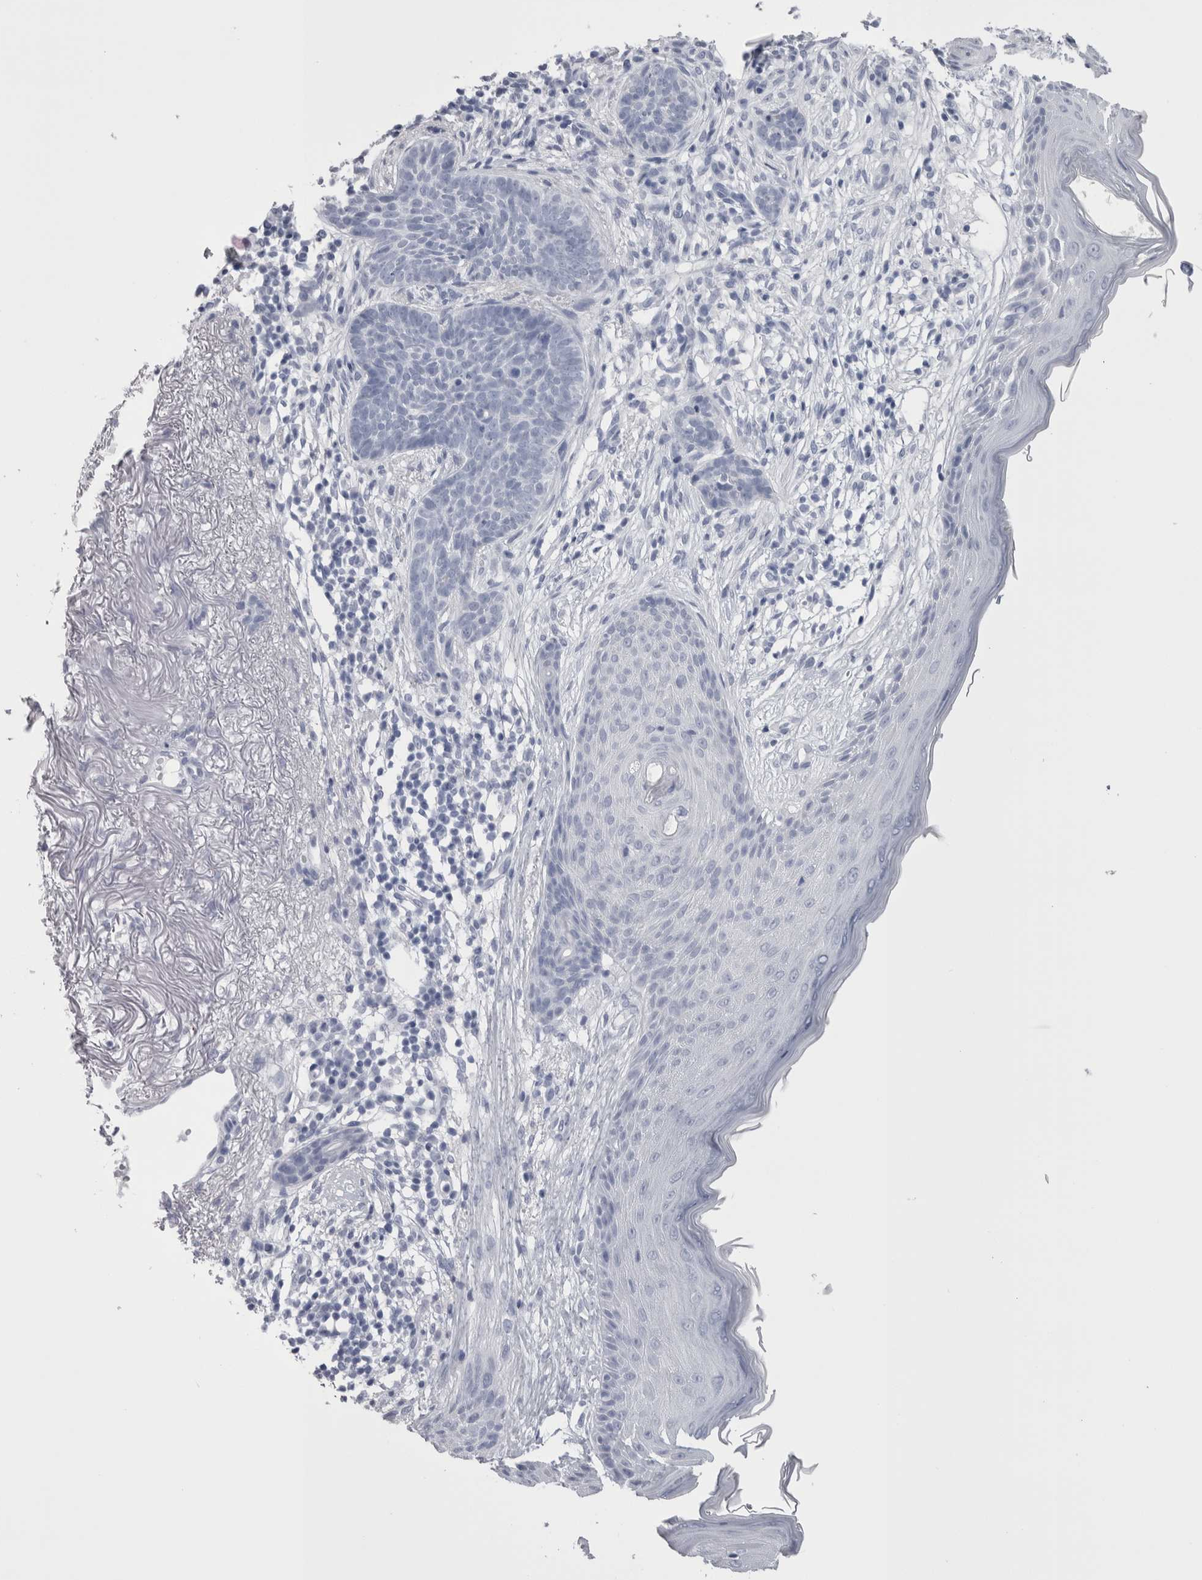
{"staining": {"intensity": "negative", "quantity": "none", "location": "none"}, "tissue": "skin cancer", "cell_type": "Tumor cells", "image_type": "cancer", "snomed": [{"axis": "morphology", "description": "Basal cell carcinoma"}, {"axis": "topography", "description": "Skin"}], "caption": "A photomicrograph of skin basal cell carcinoma stained for a protein exhibits no brown staining in tumor cells. (DAB (3,3'-diaminobenzidine) immunohistochemistry (IHC) with hematoxylin counter stain).", "gene": "SUCNR1", "patient": {"sex": "female", "age": 70}}